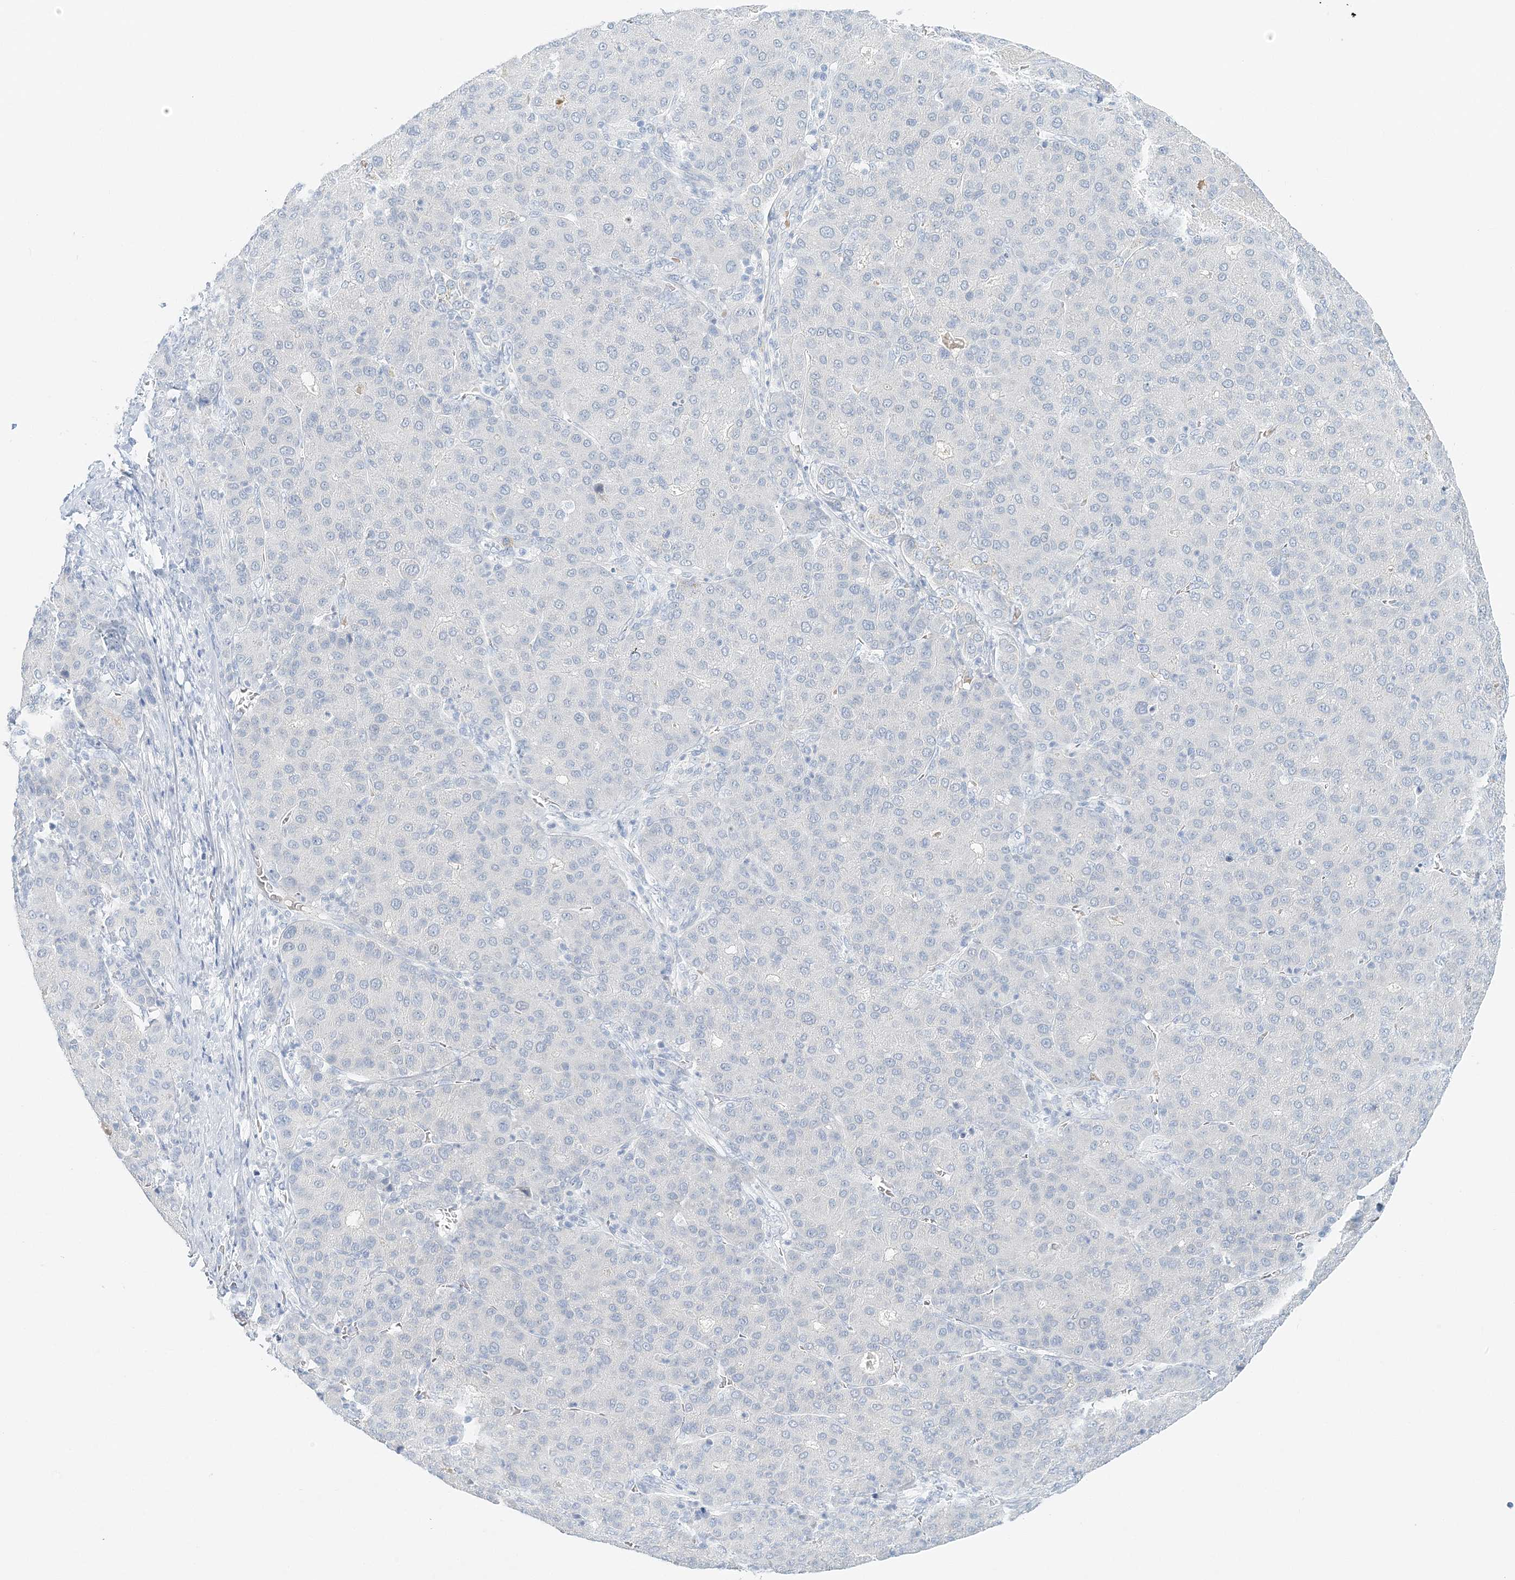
{"staining": {"intensity": "negative", "quantity": "none", "location": "none"}, "tissue": "liver cancer", "cell_type": "Tumor cells", "image_type": "cancer", "snomed": [{"axis": "morphology", "description": "Carcinoma, Hepatocellular, NOS"}, {"axis": "topography", "description": "Liver"}], "caption": "Histopathology image shows no protein expression in tumor cells of hepatocellular carcinoma (liver) tissue.", "gene": "VILL", "patient": {"sex": "male", "age": 65}}